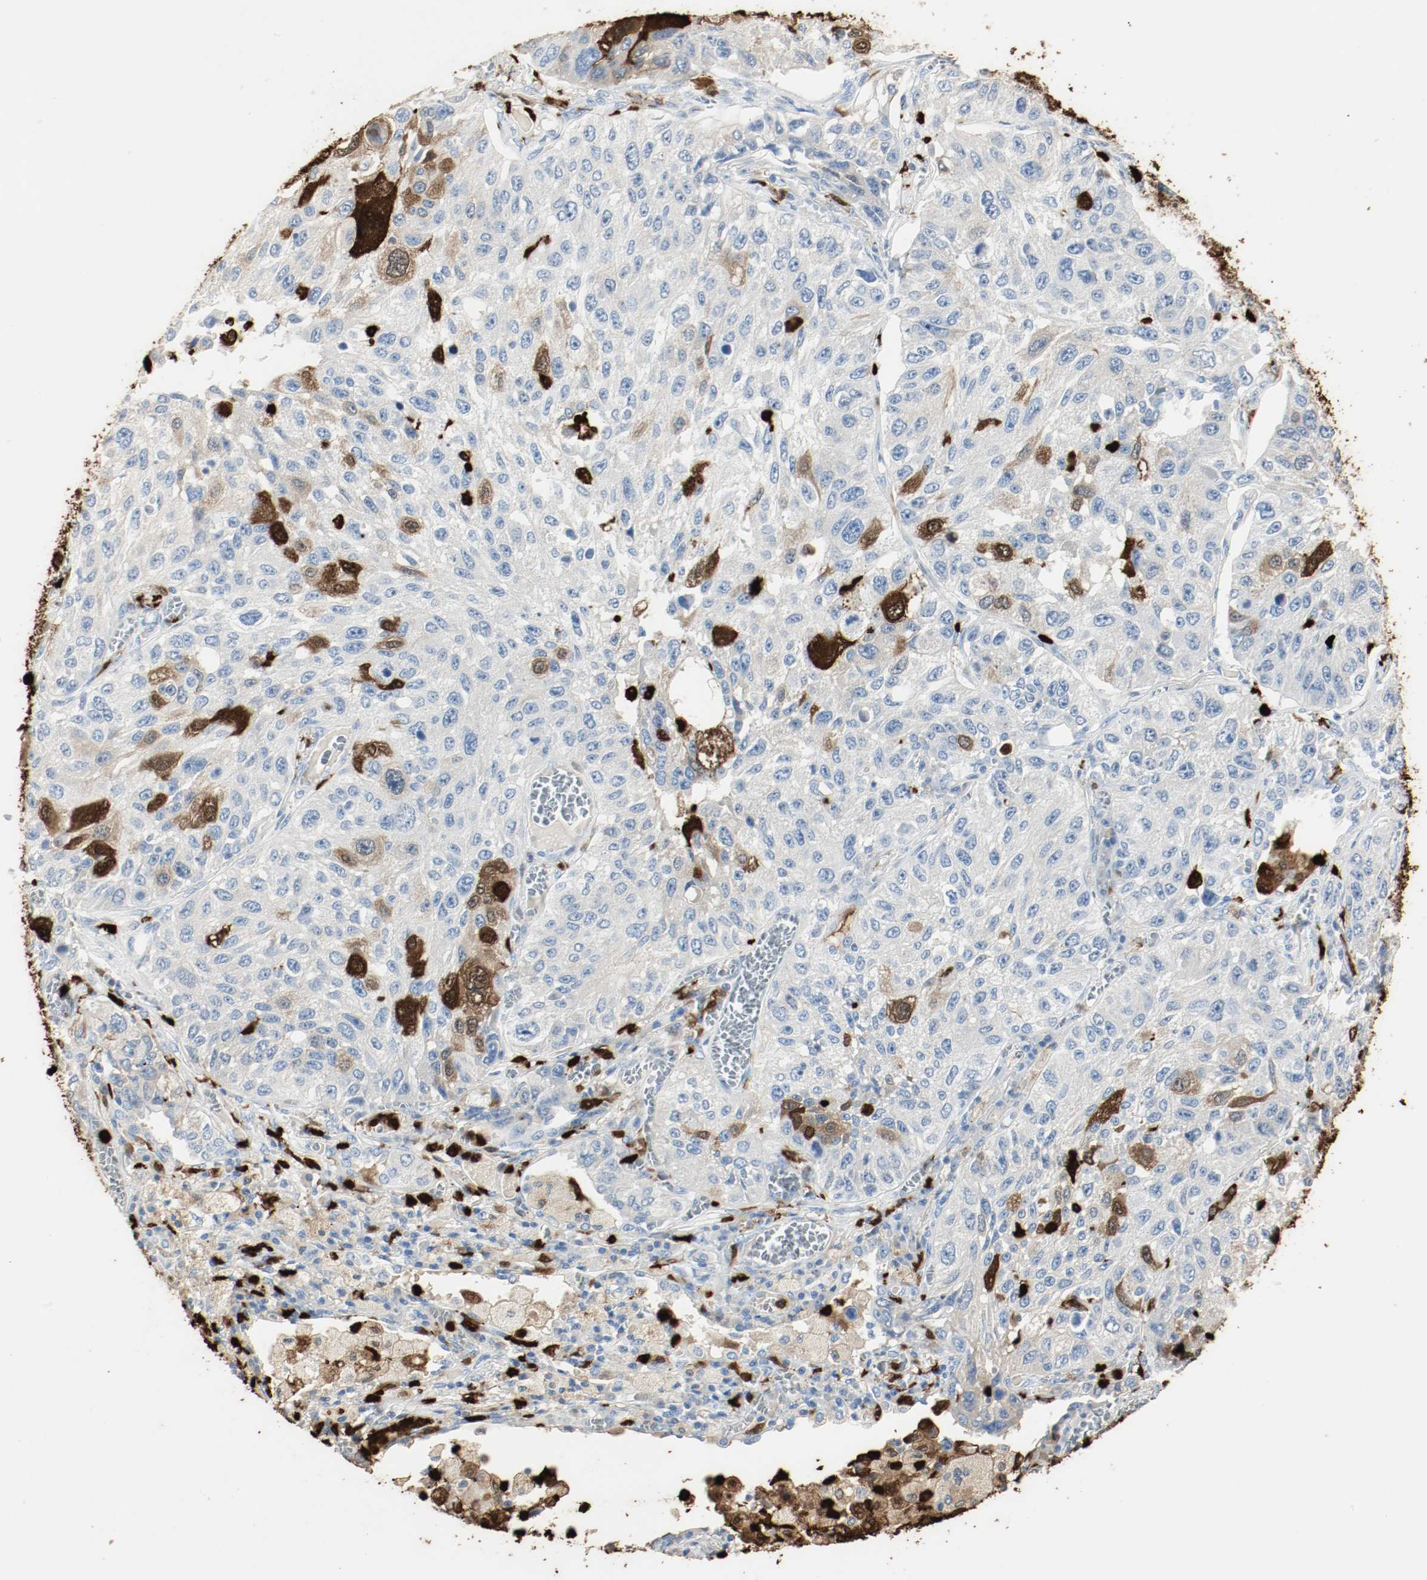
{"staining": {"intensity": "moderate", "quantity": "<25%", "location": "cytoplasmic/membranous"}, "tissue": "lung cancer", "cell_type": "Tumor cells", "image_type": "cancer", "snomed": [{"axis": "morphology", "description": "Squamous cell carcinoma, NOS"}, {"axis": "topography", "description": "Lung"}], "caption": "This is an image of immunohistochemistry (IHC) staining of lung cancer, which shows moderate staining in the cytoplasmic/membranous of tumor cells.", "gene": "S100A9", "patient": {"sex": "male", "age": 71}}